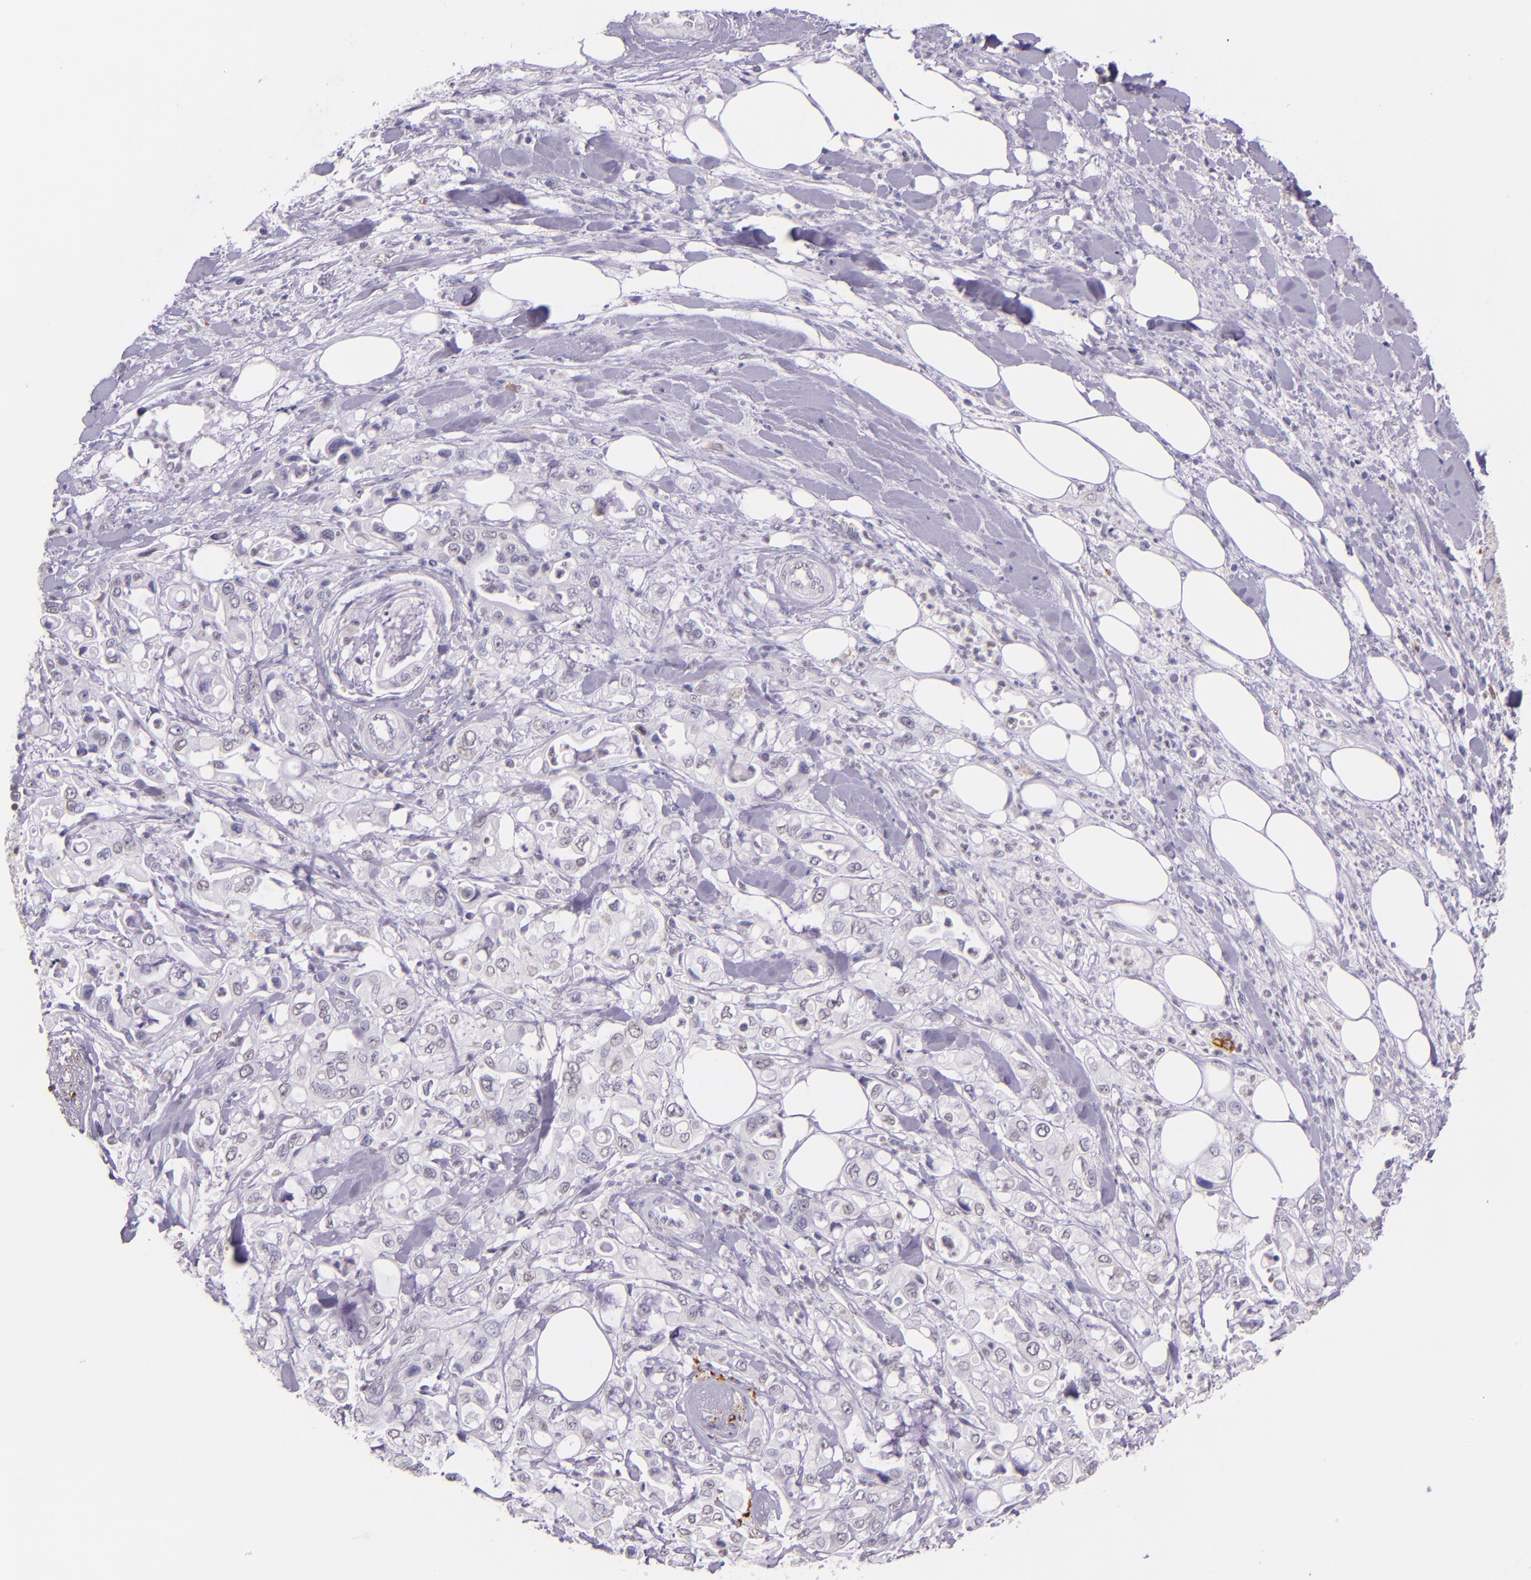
{"staining": {"intensity": "negative", "quantity": "none", "location": "none"}, "tissue": "pancreatic cancer", "cell_type": "Tumor cells", "image_type": "cancer", "snomed": [{"axis": "morphology", "description": "Adenocarcinoma, NOS"}, {"axis": "topography", "description": "Pancreas"}], "caption": "DAB immunohistochemical staining of pancreatic cancer reveals no significant positivity in tumor cells.", "gene": "RTN1", "patient": {"sex": "male", "age": 70}}